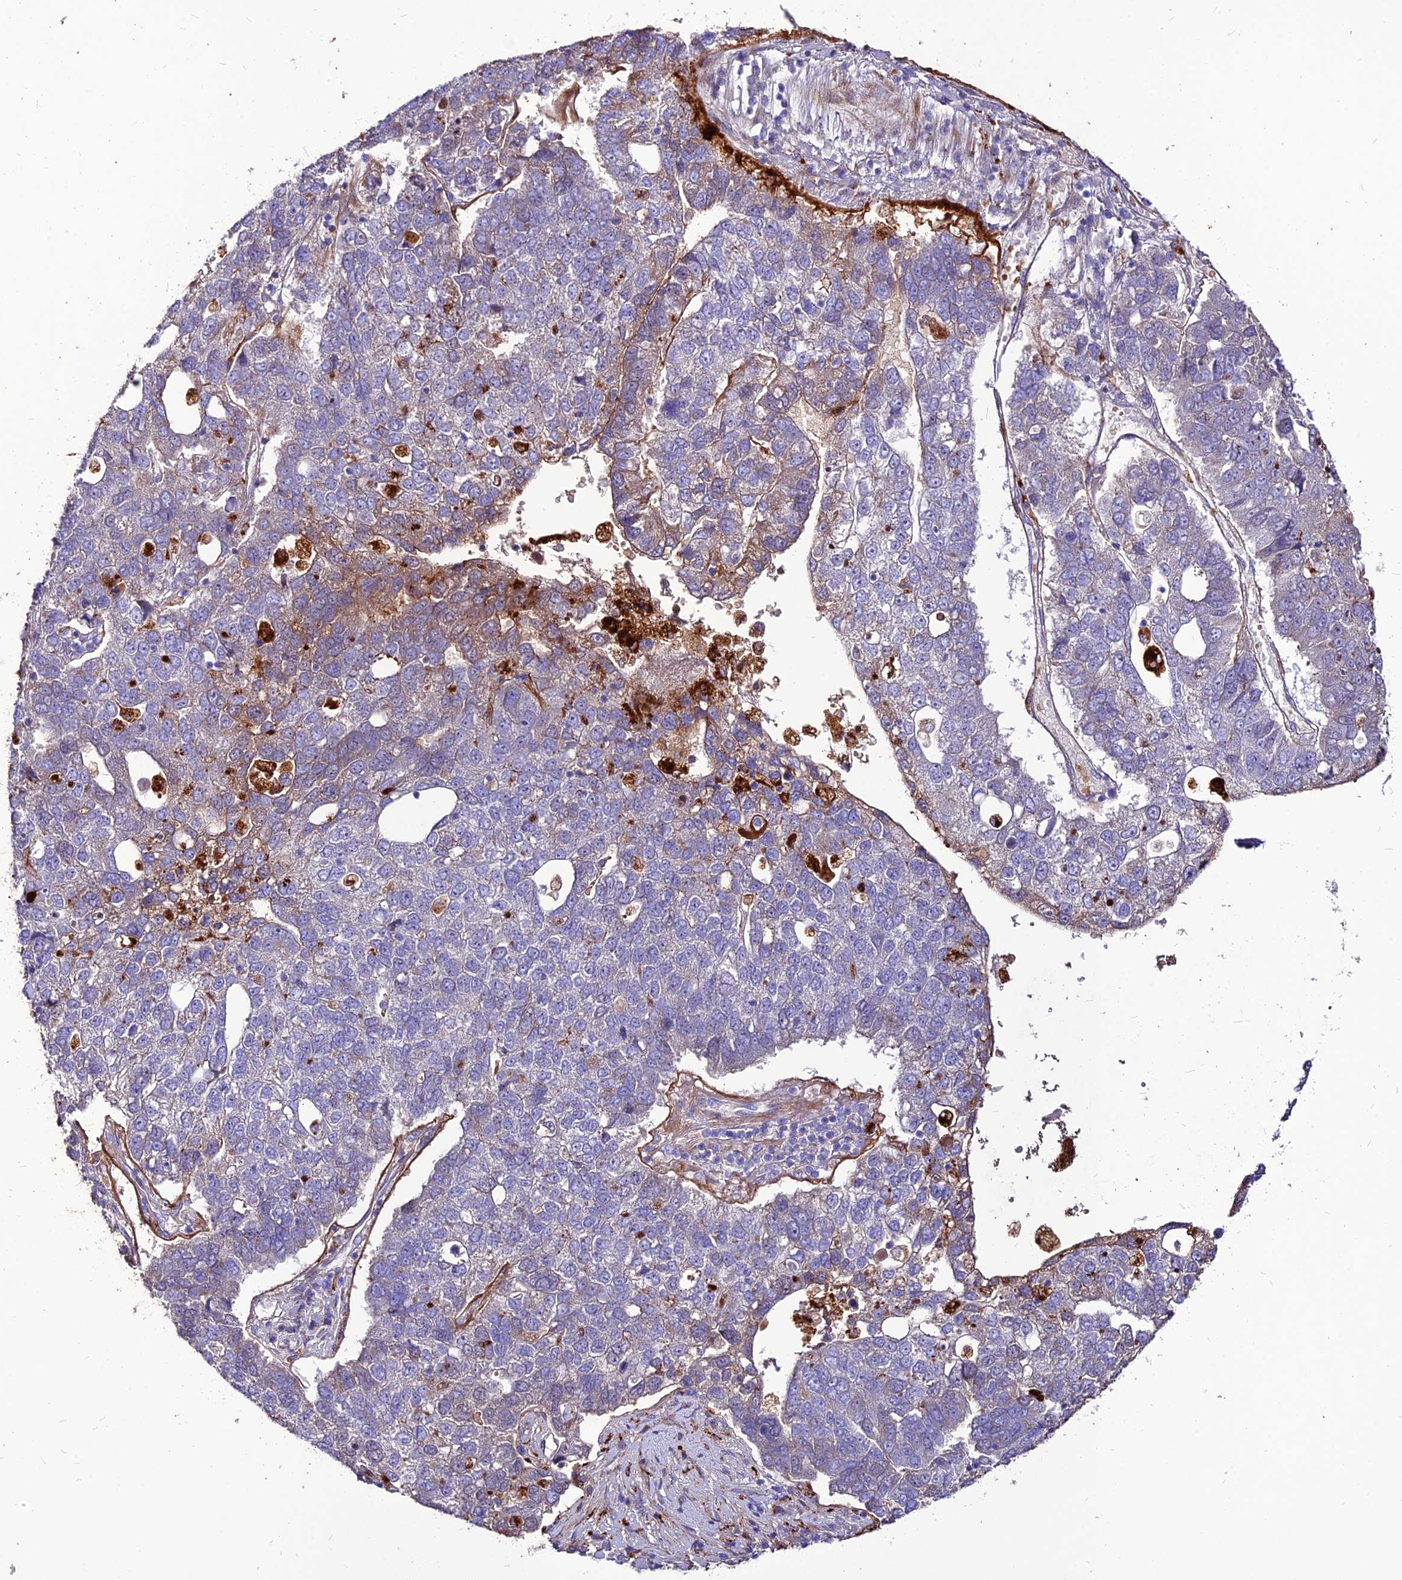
{"staining": {"intensity": "weak", "quantity": "<25%", "location": "cytoplasmic/membranous"}, "tissue": "pancreatic cancer", "cell_type": "Tumor cells", "image_type": "cancer", "snomed": [{"axis": "morphology", "description": "Adenocarcinoma, NOS"}, {"axis": "topography", "description": "Pancreas"}], "caption": "High power microscopy histopathology image of an IHC histopathology image of pancreatic adenocarcinoma, revealing no significant staining in tumor cells.", "gene": "RIMOC1", "patient": {"sex": "female", "age": 61}}